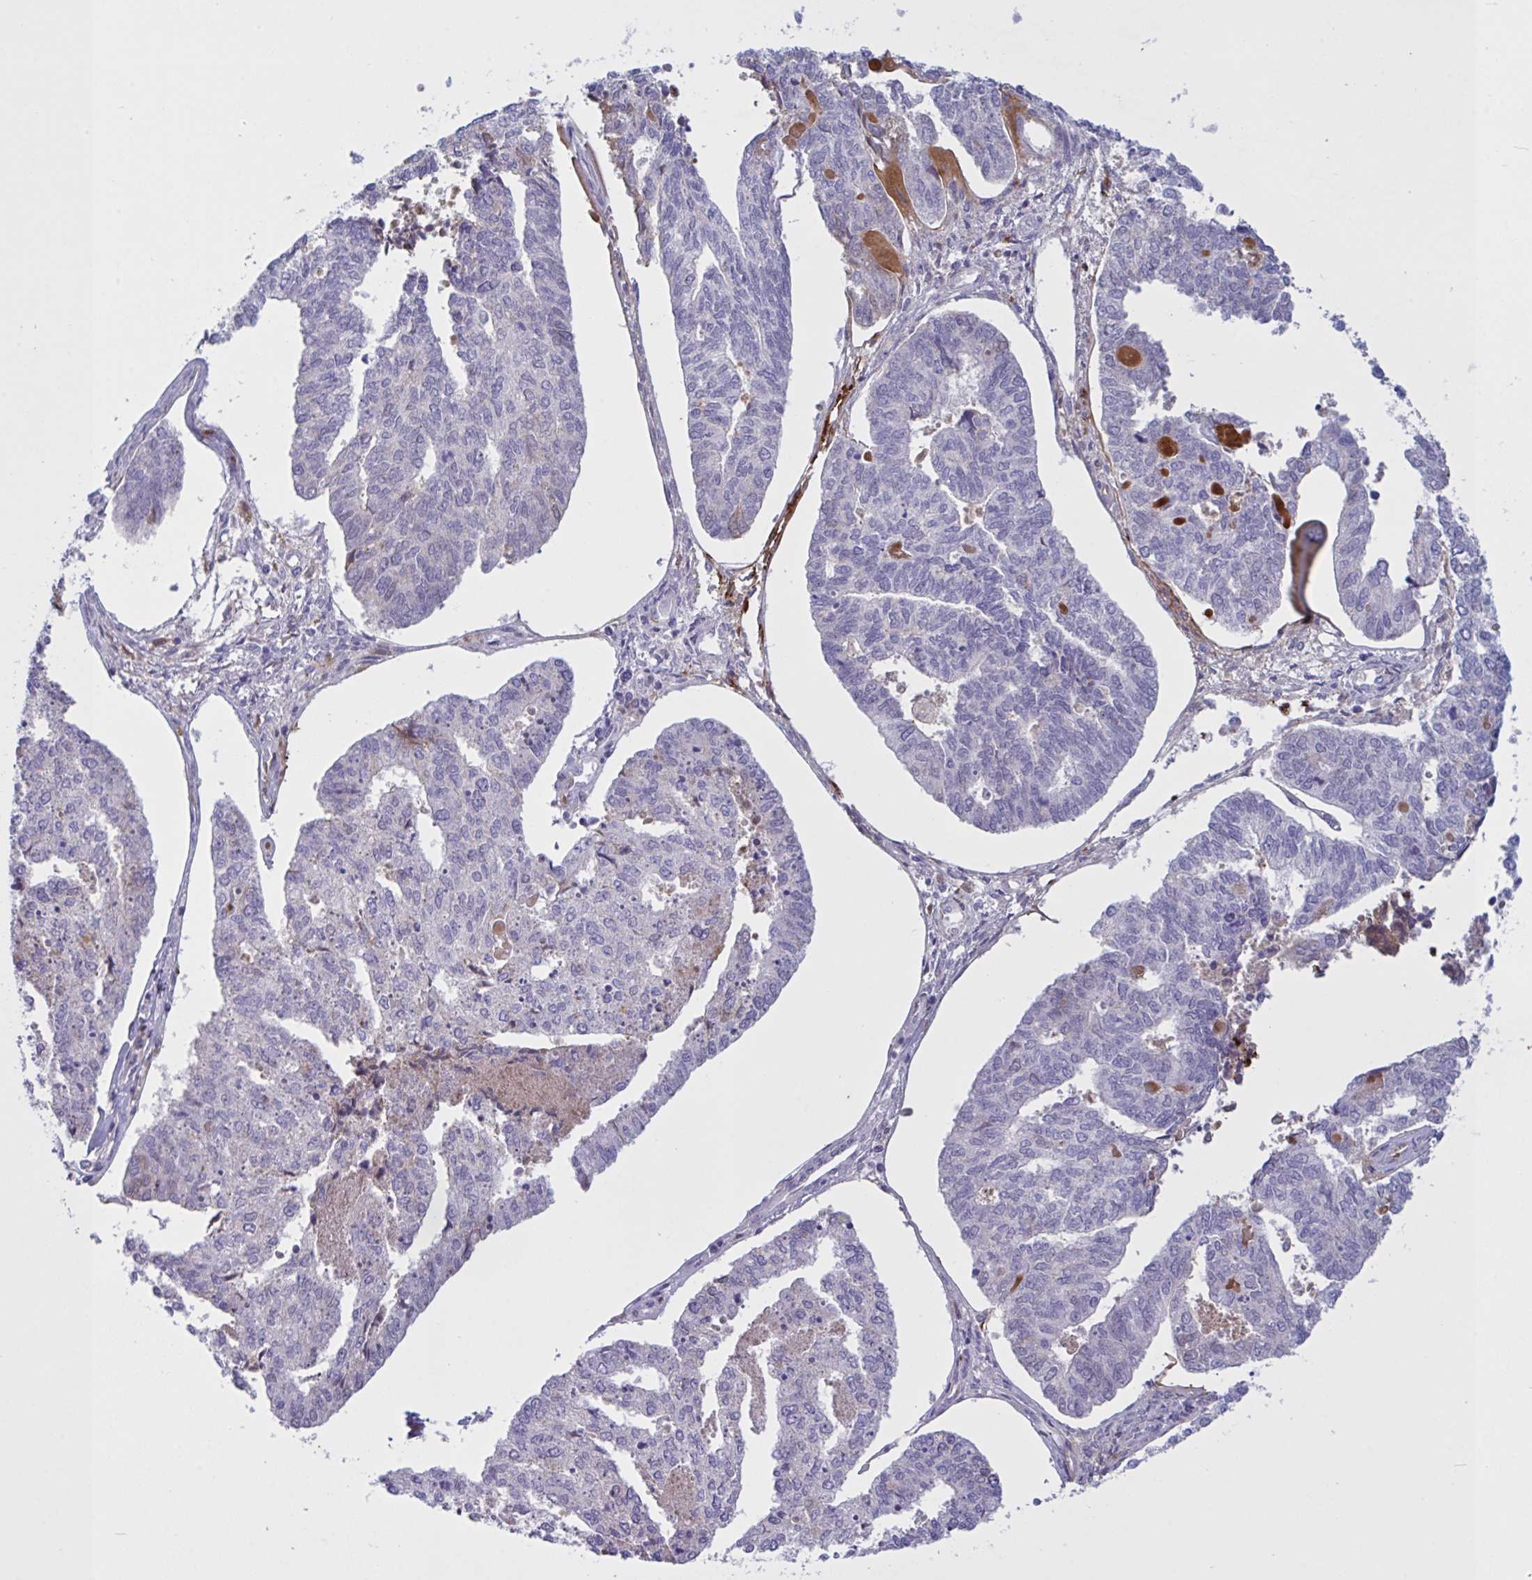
{"staining": {"intensity": "negative", "quantity": "none", "location": "none"}, "tissue": "endometrial cancer", "cell_type": "Tumor cells", "image_type": "cancer", "snomed": [{"axis": "morphology", "description": "Adenocarcinoma, NOS"}, {"axis": "topography", "description": "Endometrium"}], "caption": "Immunohistochemical staining of human endometrial adenocarcinoma shows no significant expression in tumor cells.", "gene": "IL1R1", "patient": {"sex": "female", "age": 73}}